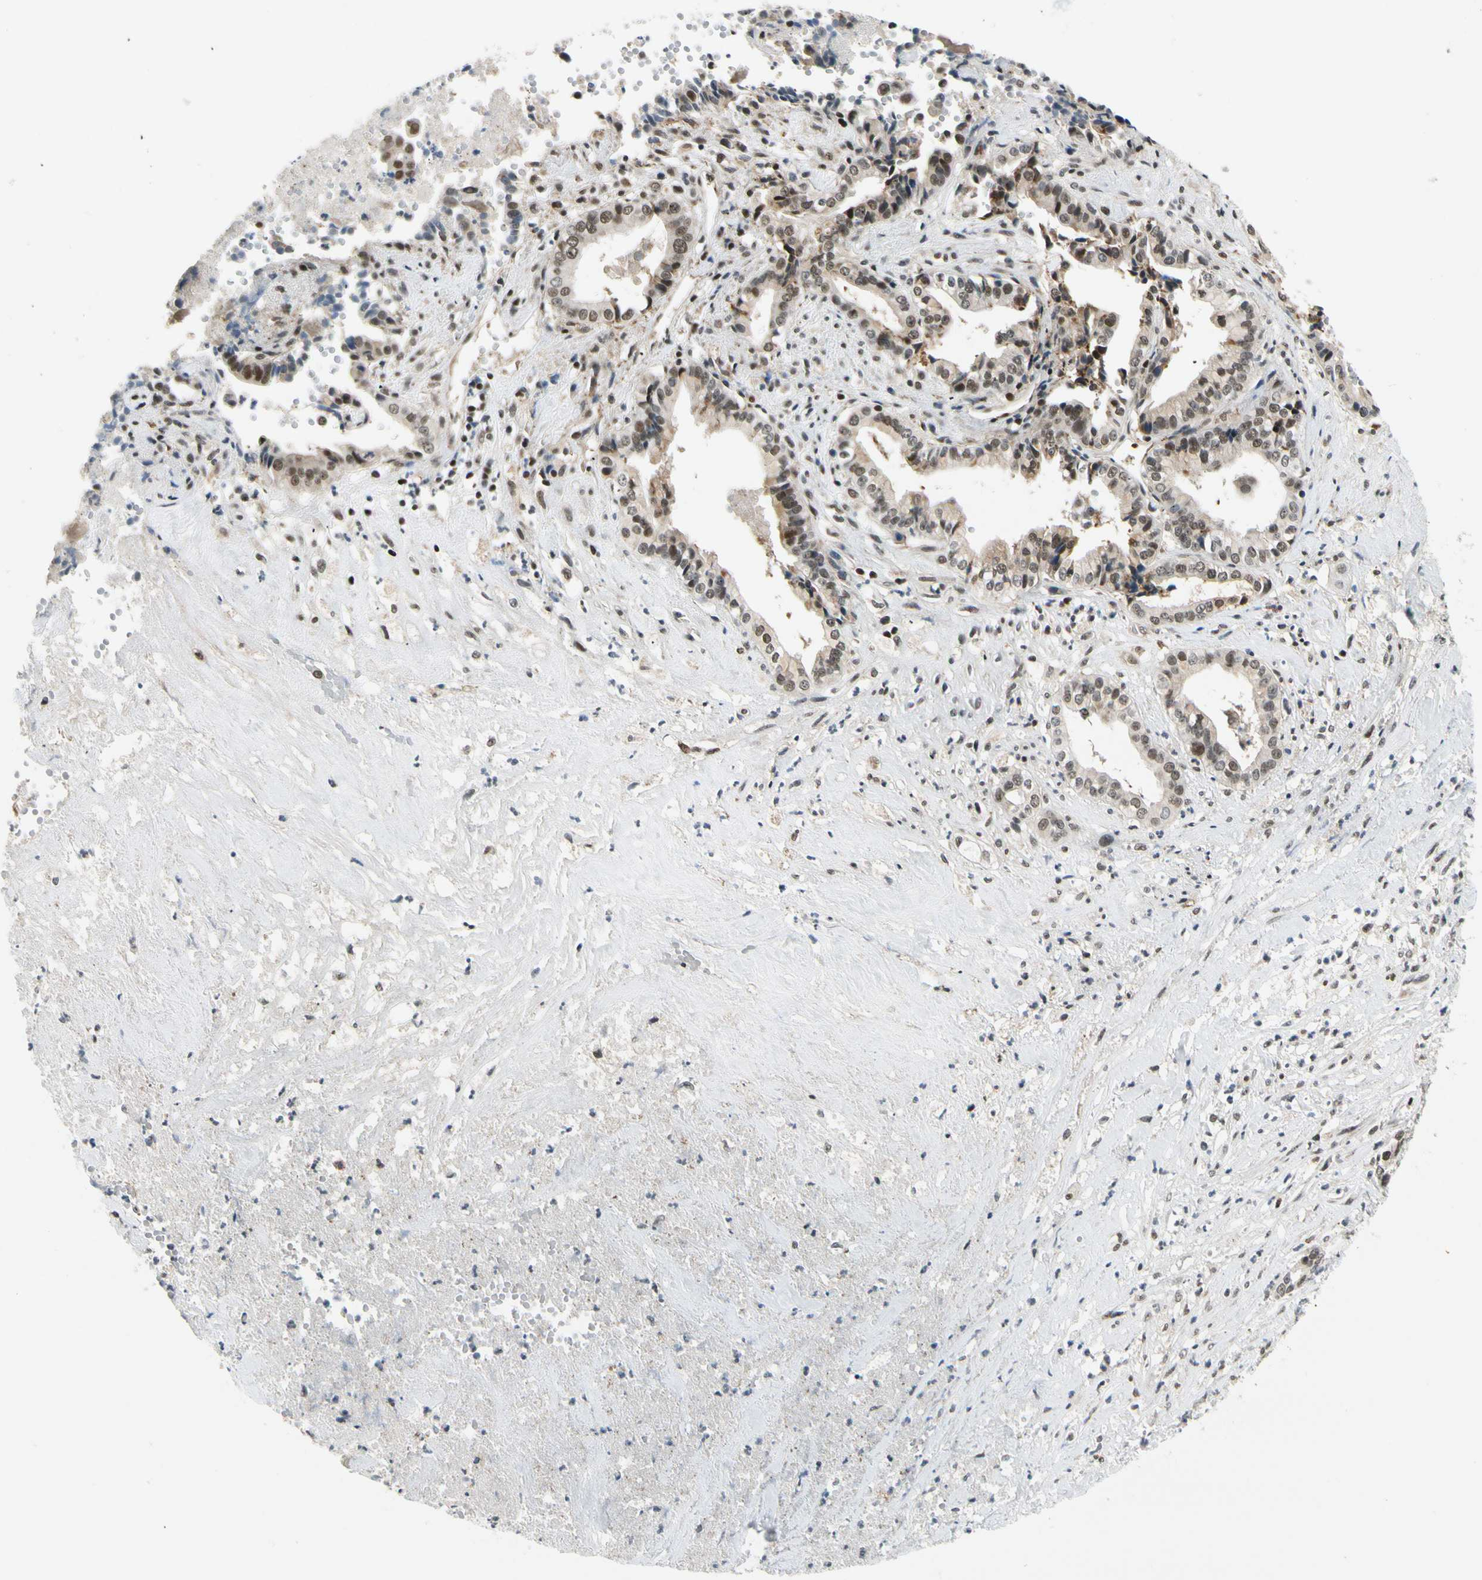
{"staining": {"intensity": "moderate", "quantity": ">75%", "location": "nuclear"}, "tissue": "liver cancer", "cell_type": "Tumor cells", "image_type": "cancer", "snomed": [{"axis": "morphology", "description": "Cholangiocarcinoma"}, {"axis": "topography", "description": "Liver"}], "caption": "The immunohistochemical stain shows moderate nuclear staining in tumor cells of liver cholangiocarcinoma tissue. The staining was performed using DAB to visualize the protein expression in brown, while the nuclei were stained in blue with hematoxylin (Magnification: 20x).", "gene": "DAXX", "patient": {"sex": "female", "age": 61}}